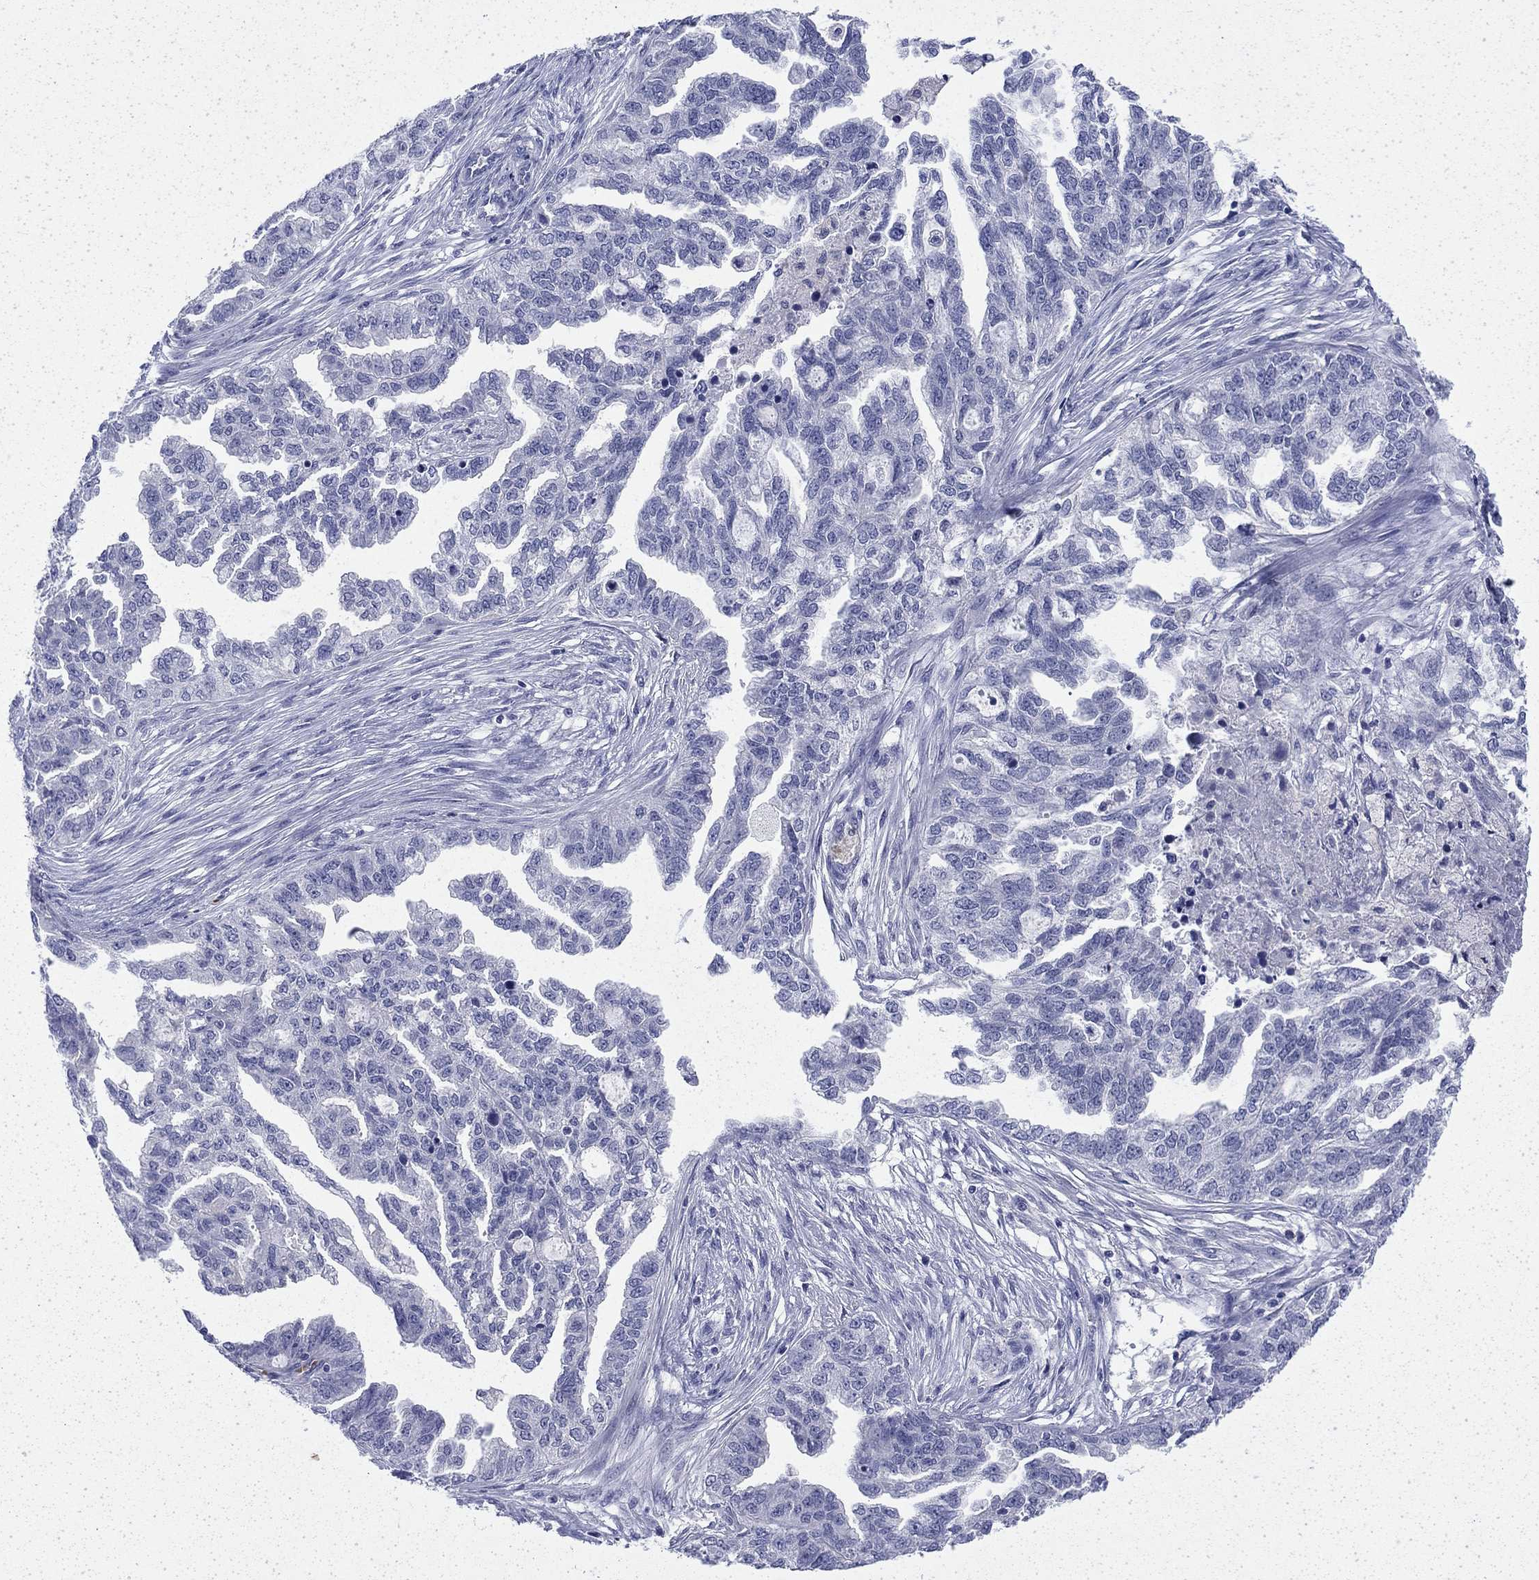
{"staining": {"intensity": "negative", "quantity": "none", "location": "none"}, "tissue": "ovarian cancer", "cell_type": "Tumor cells", "image_type": "cancer", "snomed": [{"axis": "morphology", "description": "Cystadenocarcinoma, serous, NOS"}, {"axis": "topography", "description": "Ovary"}], "caption": "DAB immunohistochemical staining of human ovarian cancer shows no significant positivity in tumor cells.", "gene": "ENPP6", "patient": {"sex": "female", "age": 51}}